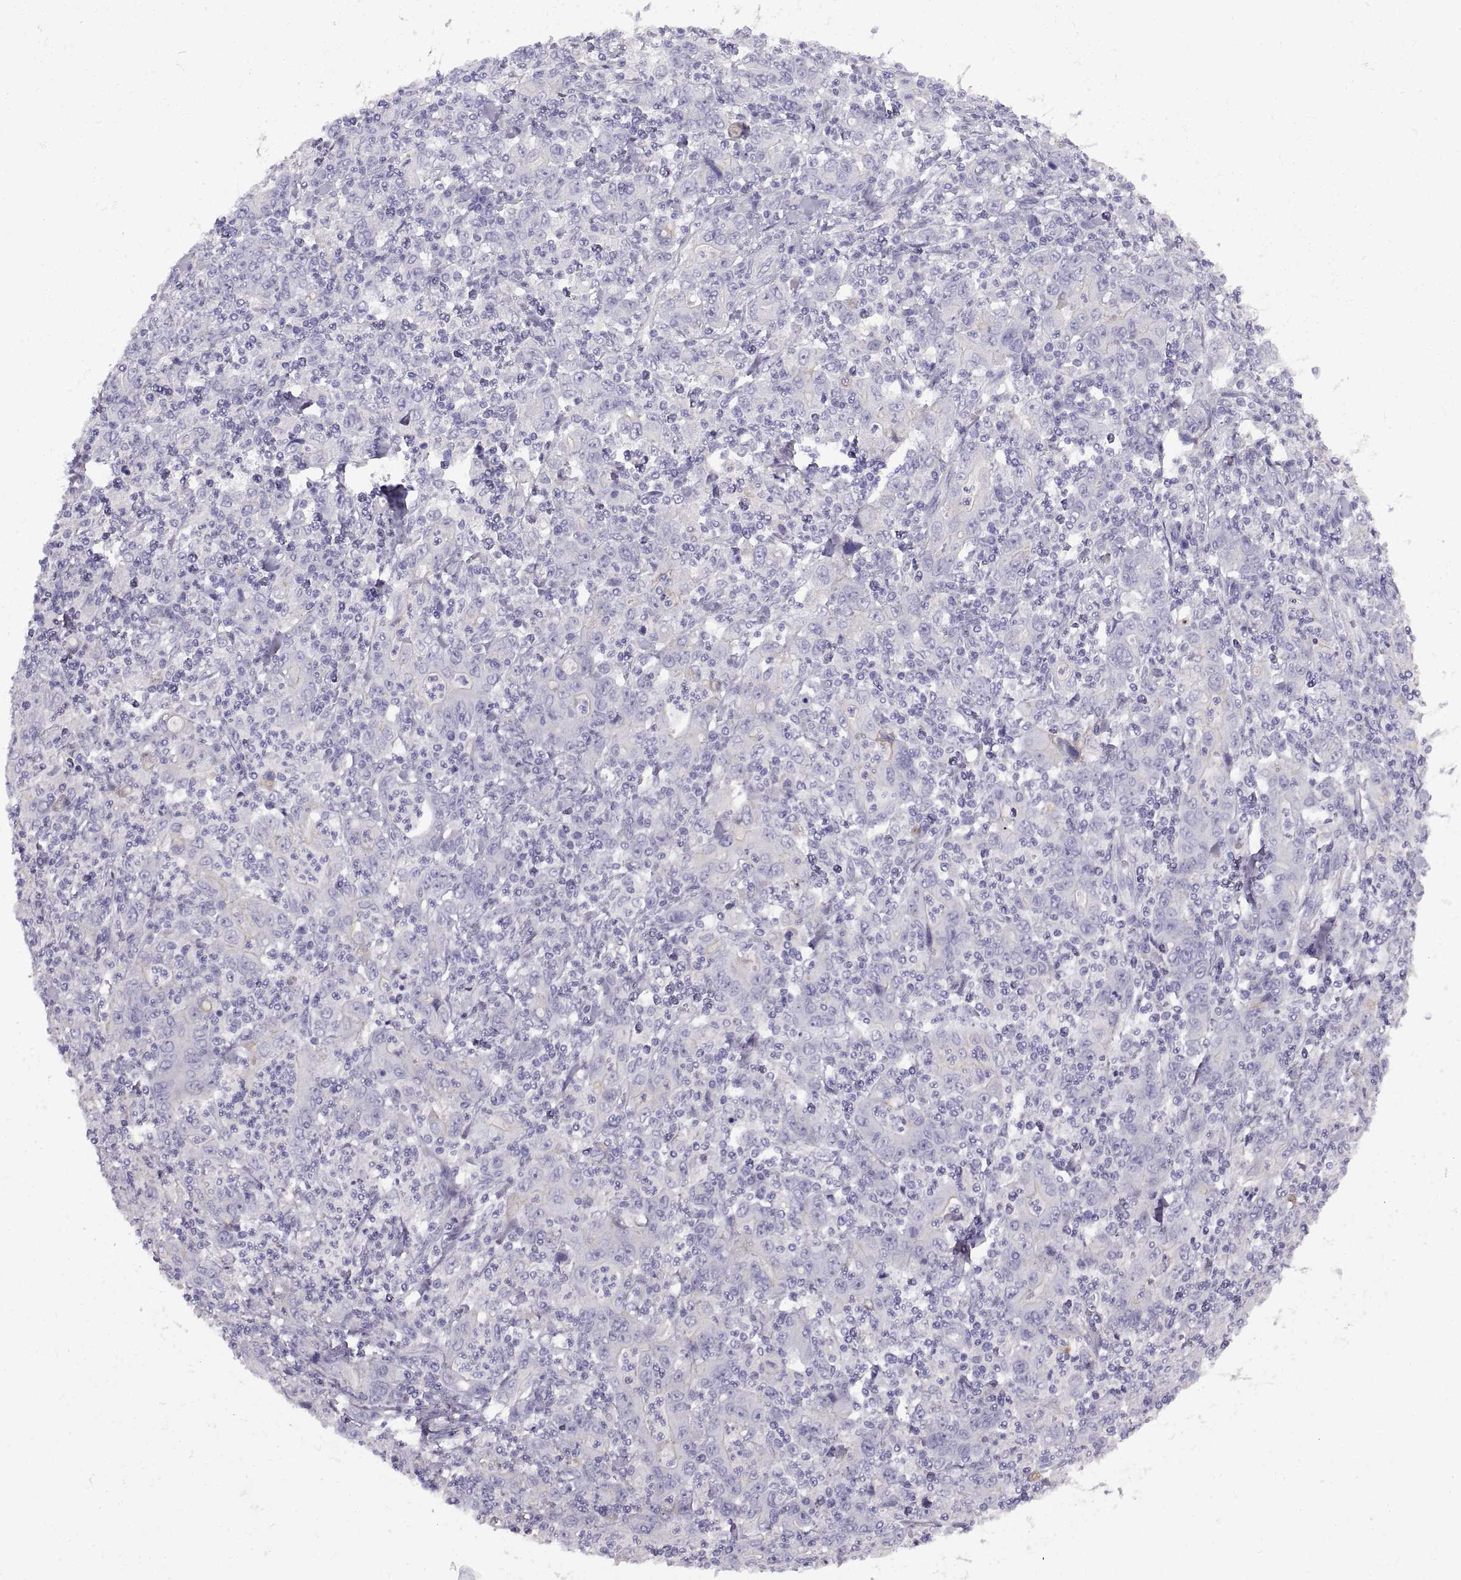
{"staining": {"intensity": "negative", "quantity": "none", "location": "none"}, "tissue": "stomach cancer", "cell_type": "Tumor cells", "image_type": "cancer", "snomed": [{"axis": "morphology", "description": "Adenocarcinoma, NOS"}, {"axis": "topography", "description": "Stomach, upper"}], "caption": "The histopathology image demonstrates no staining of tumor cells in stomach cancer.", "gene": "CRYBB3", "patient": {"sex": "male", "age": 69}}